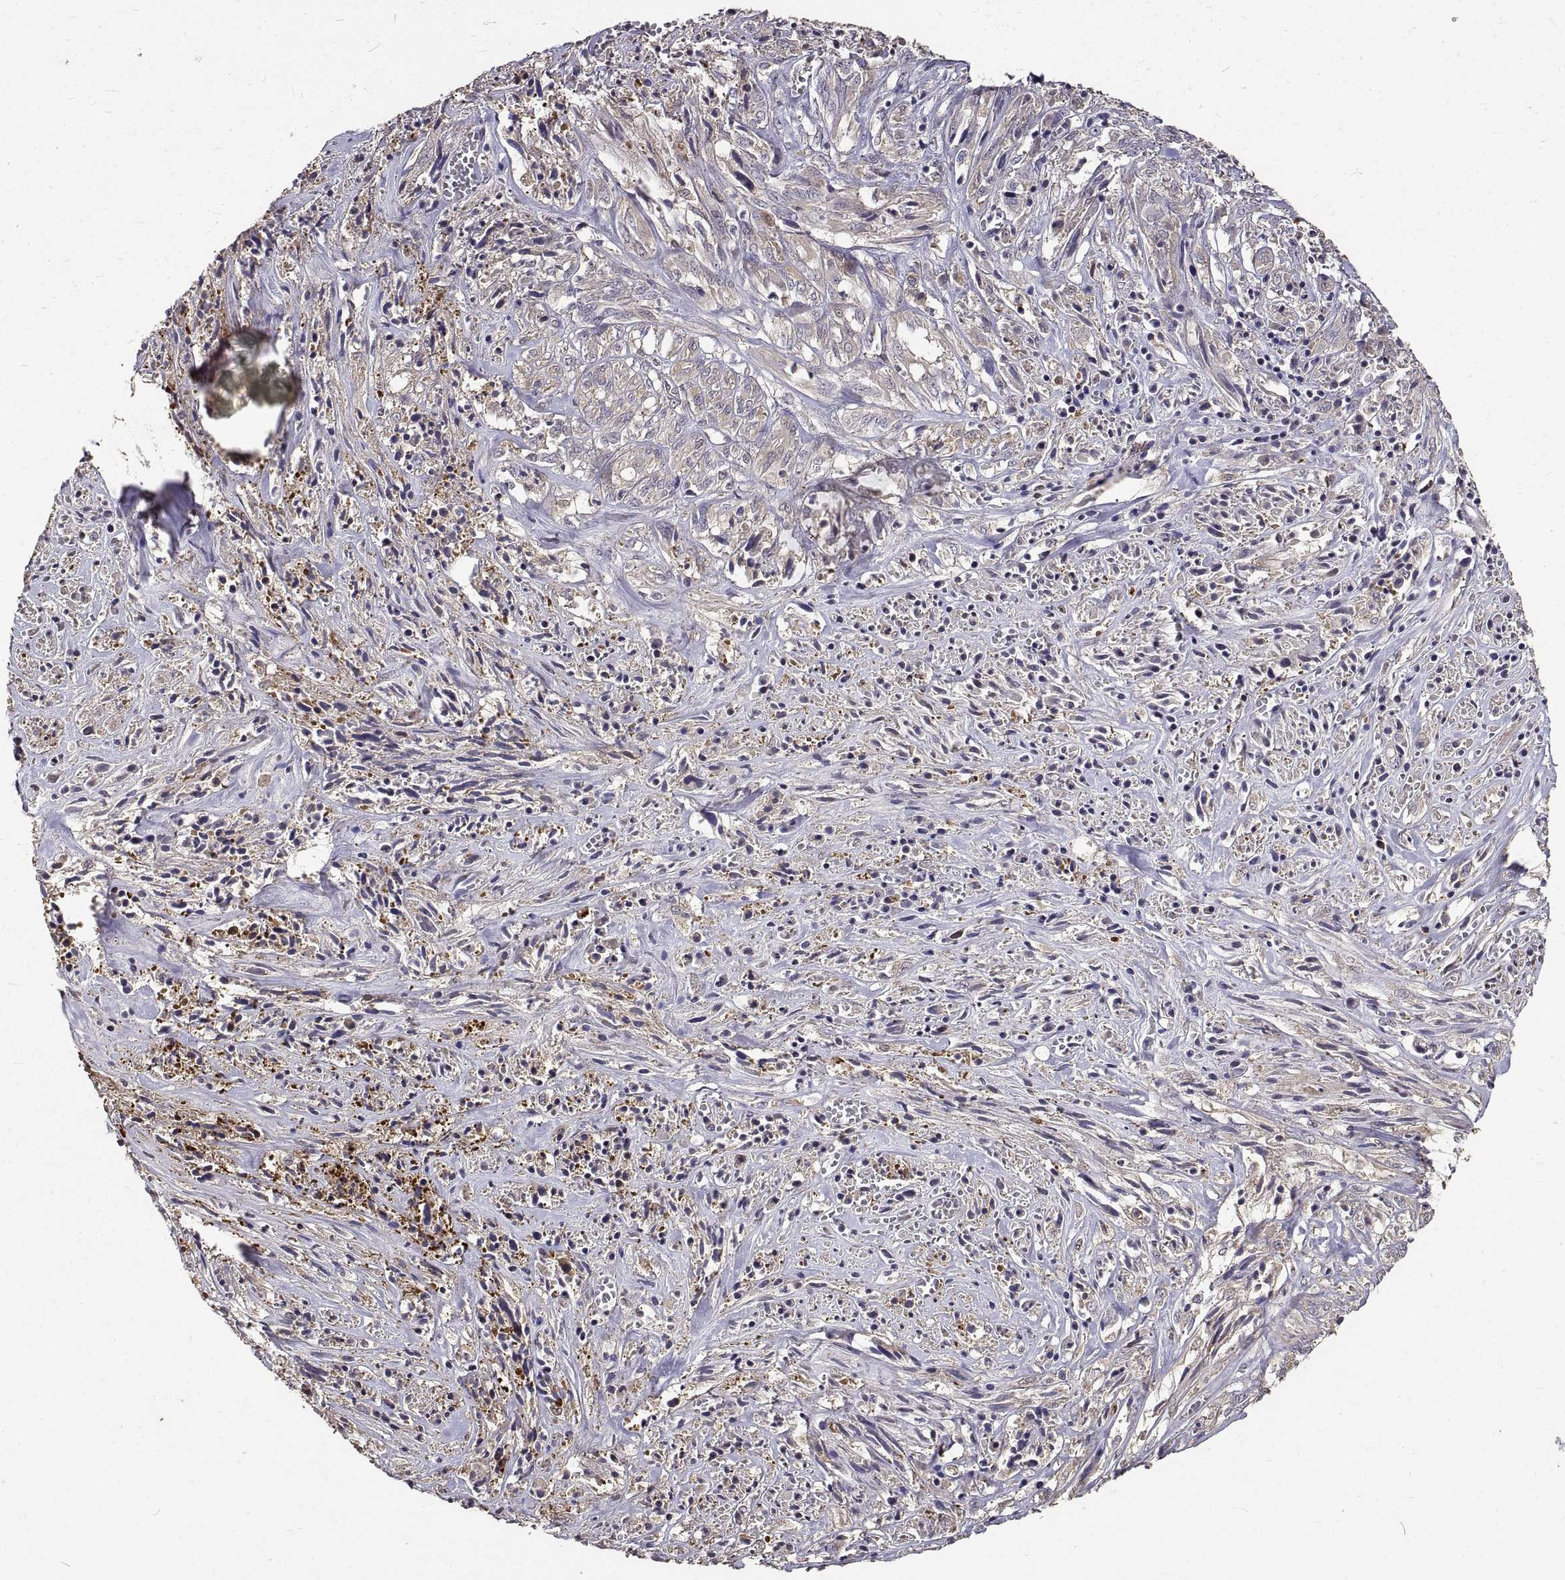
{"staining": {"intensity": "weak", "quantity": "25%-75%", "location": "cytoplasmic/membranous"}, "tissue": "melanoma", "cell_type": "Tumor cells", "image_type": "cancer", "snomed": [{"axis": "morphology", "description": "Malignant melanoma, NOS"}, {"axis": "topography", "description": "Skin"}], "caption": "The photomicrograph displays staining of malignant melanoma, revealing weak cytoplasmic/membranous protein positivity (brown color) within tumor cells. The protein of interest is stained brown, and the nuclei are stained in blue (DAB (3,3'-diaminobenzidine) IHC with brightfield microscopy, high magnification).", "gene": "PEA15", "patient": {"sex": "female", "age": 91}}